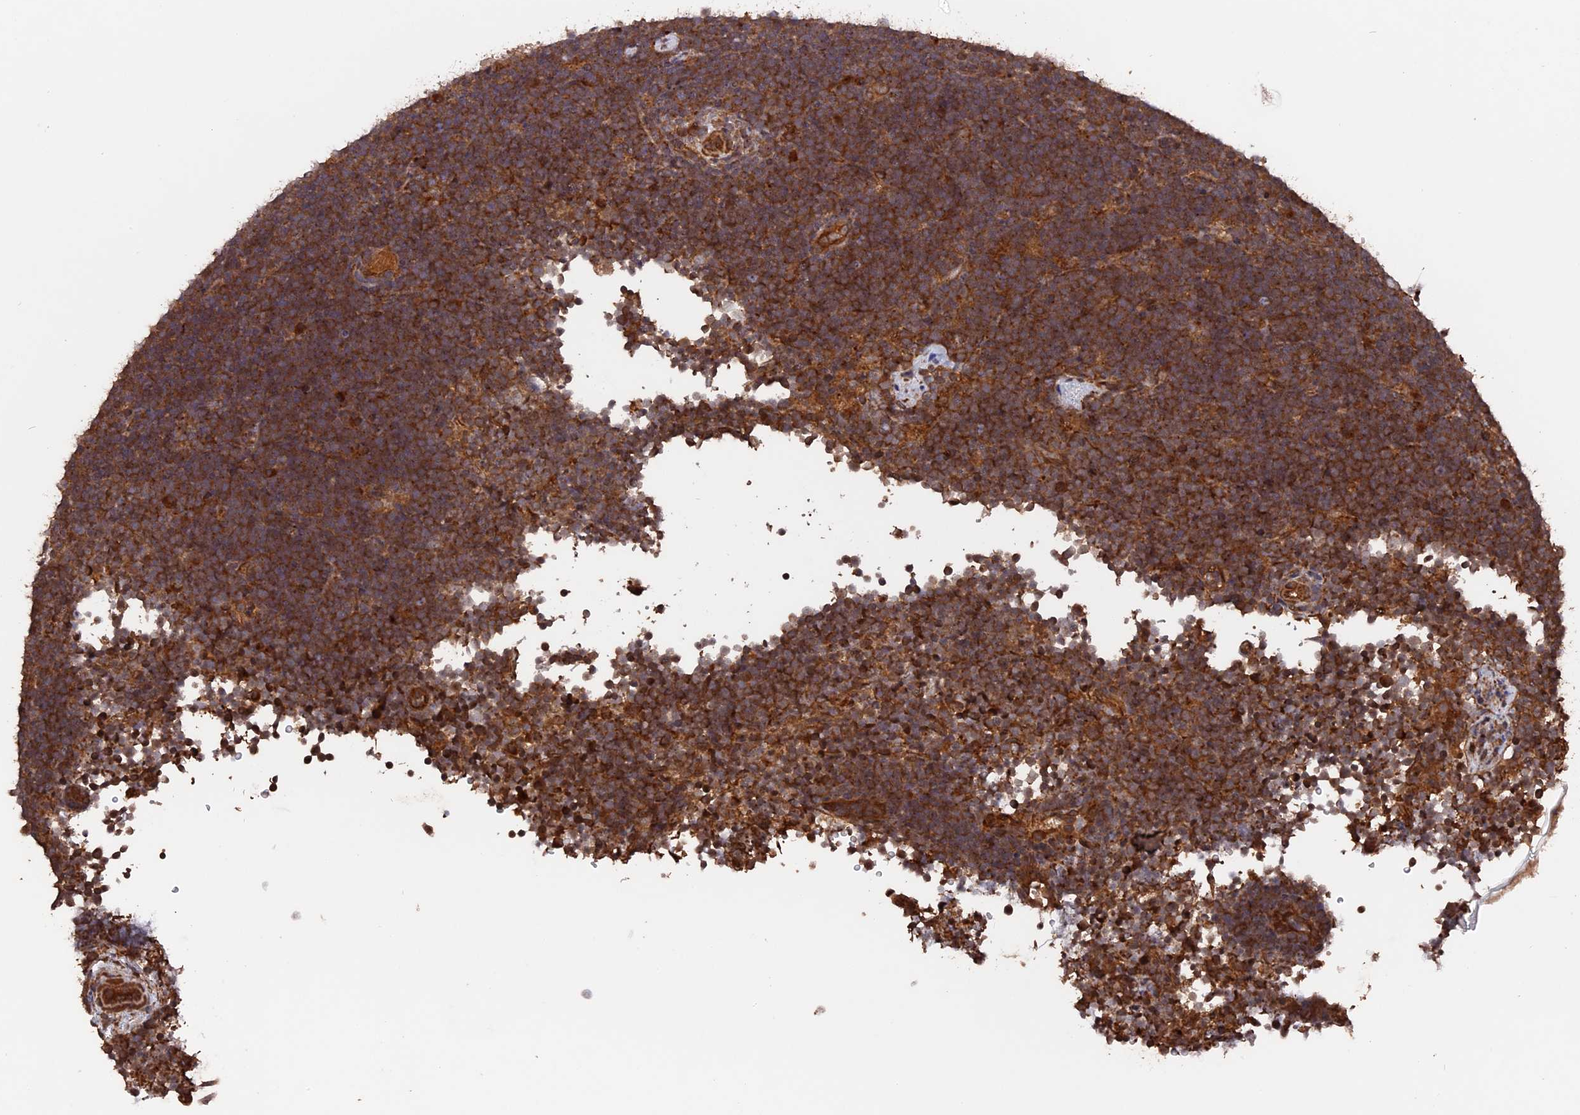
{"staining": {"intensity": "strong", "quantity": ">75%", "location": "cytoplasmic/membranous"}, "tissue": "lymphoma", "cell_type": "Tumor cells", "image_type": "cancer", "snomed": [{"axis": "morphology", "description": "Malignant lymphoma, non-Hodgkin's type, High grade"}, {"axis": "topography", "description": "Lymph node"}], "caption": "Brown immunohistochemical staining in high-grade malignant lymphoma, non-Hodgkin's type shows strong cytoplasmic/membranous expression in approximately >75% of tumor cells.", "gene": "TELO2", "patient": {"sex": "male", "age": 13}}